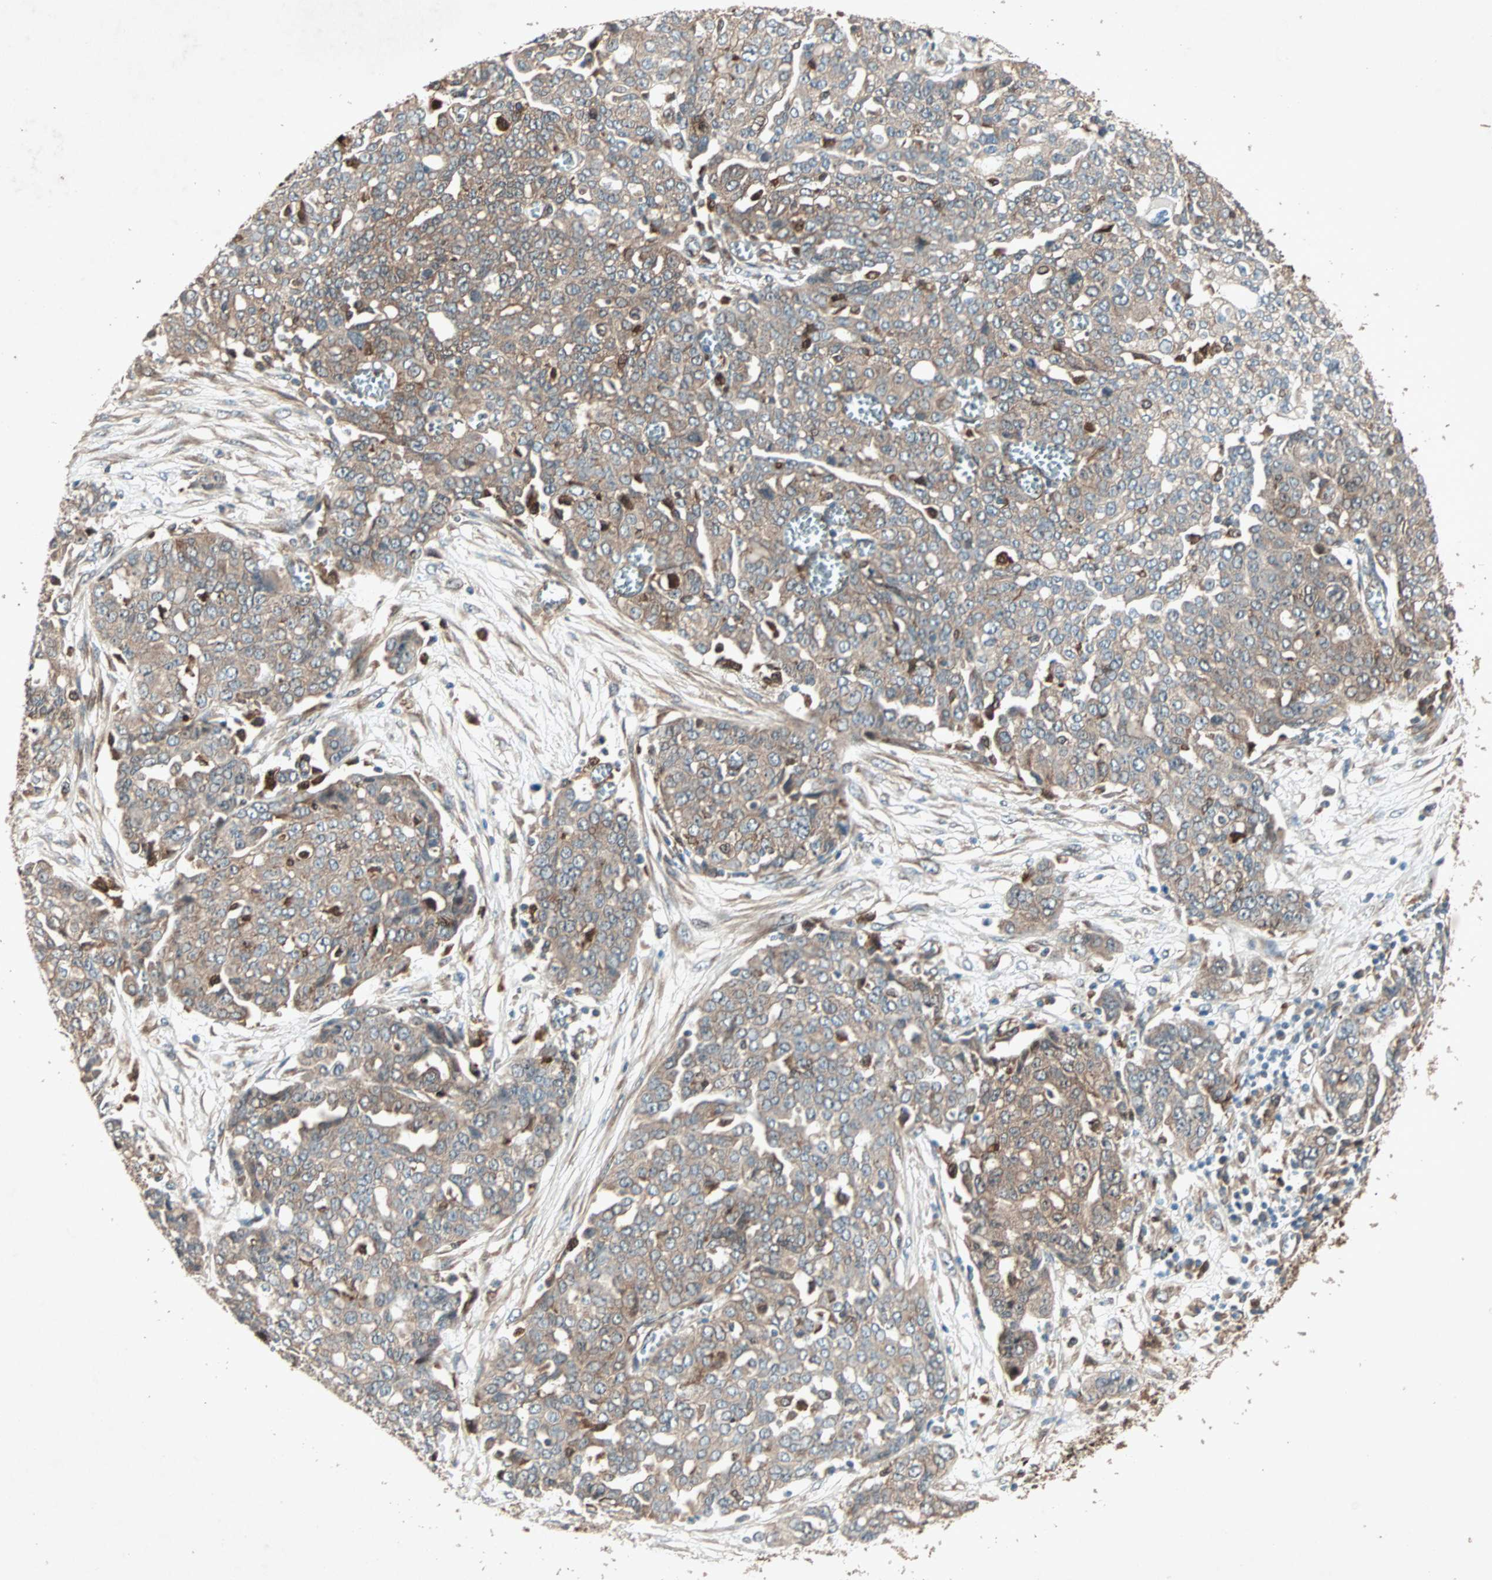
{"staining": {"intensity": "weak", "quantity": ">75%", "location": "cytoplasmic/membranous"}, "tissue": "ovarian cancer", "cell_type": "Tumor cells", "image_type": "cancer", "snomed": [{"axis": "morphology", "description": "Cystadenocarcinoma, serous, NOS"}, {"axis": "topography", "description": "Soft tissue"}, {"axis": "topography", "description": "Ovary"}], "caption": "An image of serous cystadenocarcinoma (ovarian) stained for a protein reveals weak cytoplasmic/membranous brown staining in tumor cells. The protein of interest is stained brown, and the nuclei are stained in blue (DAB (3,3'-diaminobenzidine) IHC with brightfield microscopy, high magnification).", "gene": "SDSL", "patient": {"sex": "female", "age": 57}}